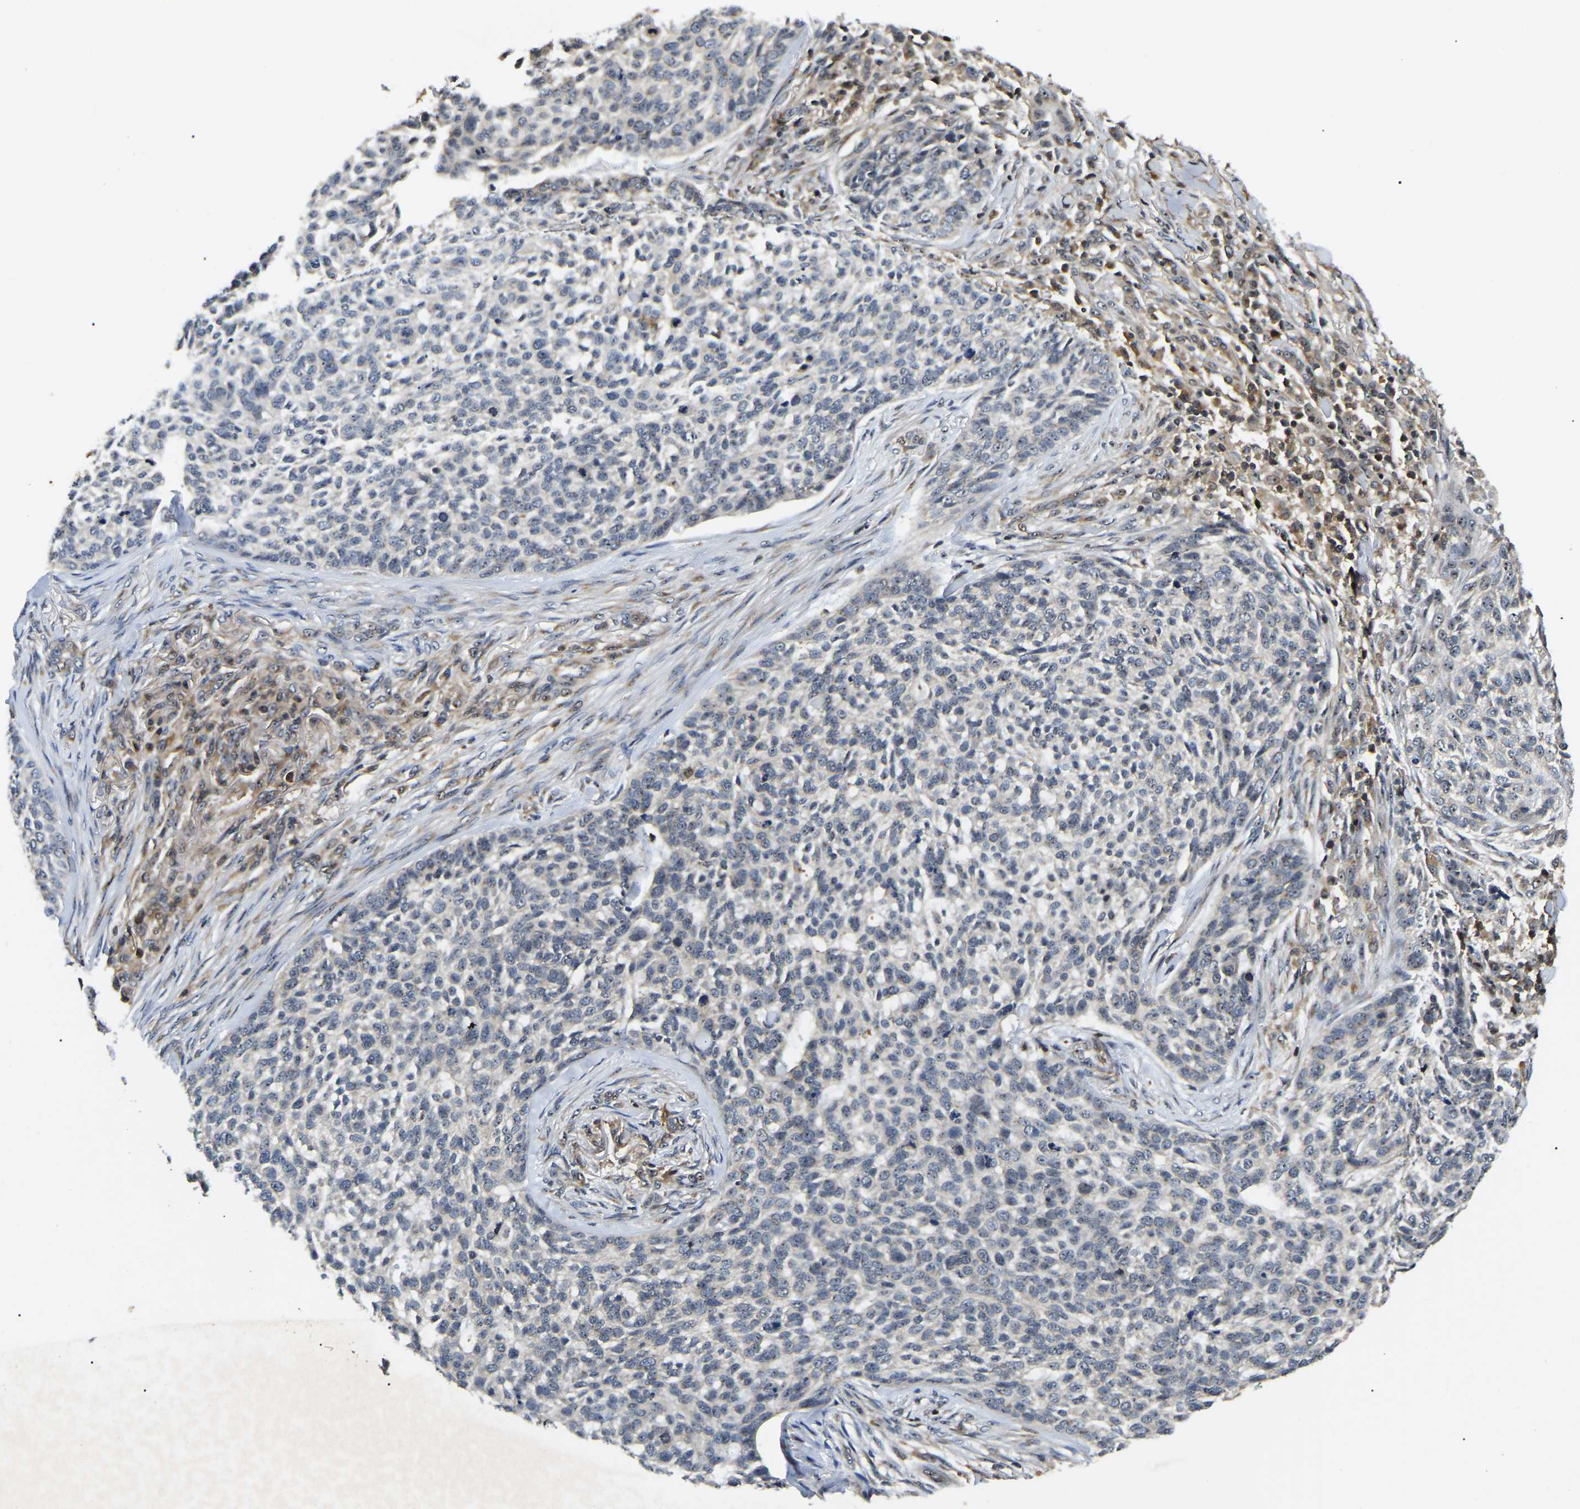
{"staining": {"intensity": "negative", "quantity": "none", "location": "none"}, "tissue": "skin cancer", "cell_type": "Tumor cells", "image_type": "cancer", "snomed": [{"axis": "morphology", "description": "Basal cell carcinoma"}, {"axis": "topography", "description": "Skin"}], "caption": "Micrograph shows no protein staining in tumor cells of skin cancer tissue.", "gene": "RBM28", "patient": {"sex": "female", "age": 64}}